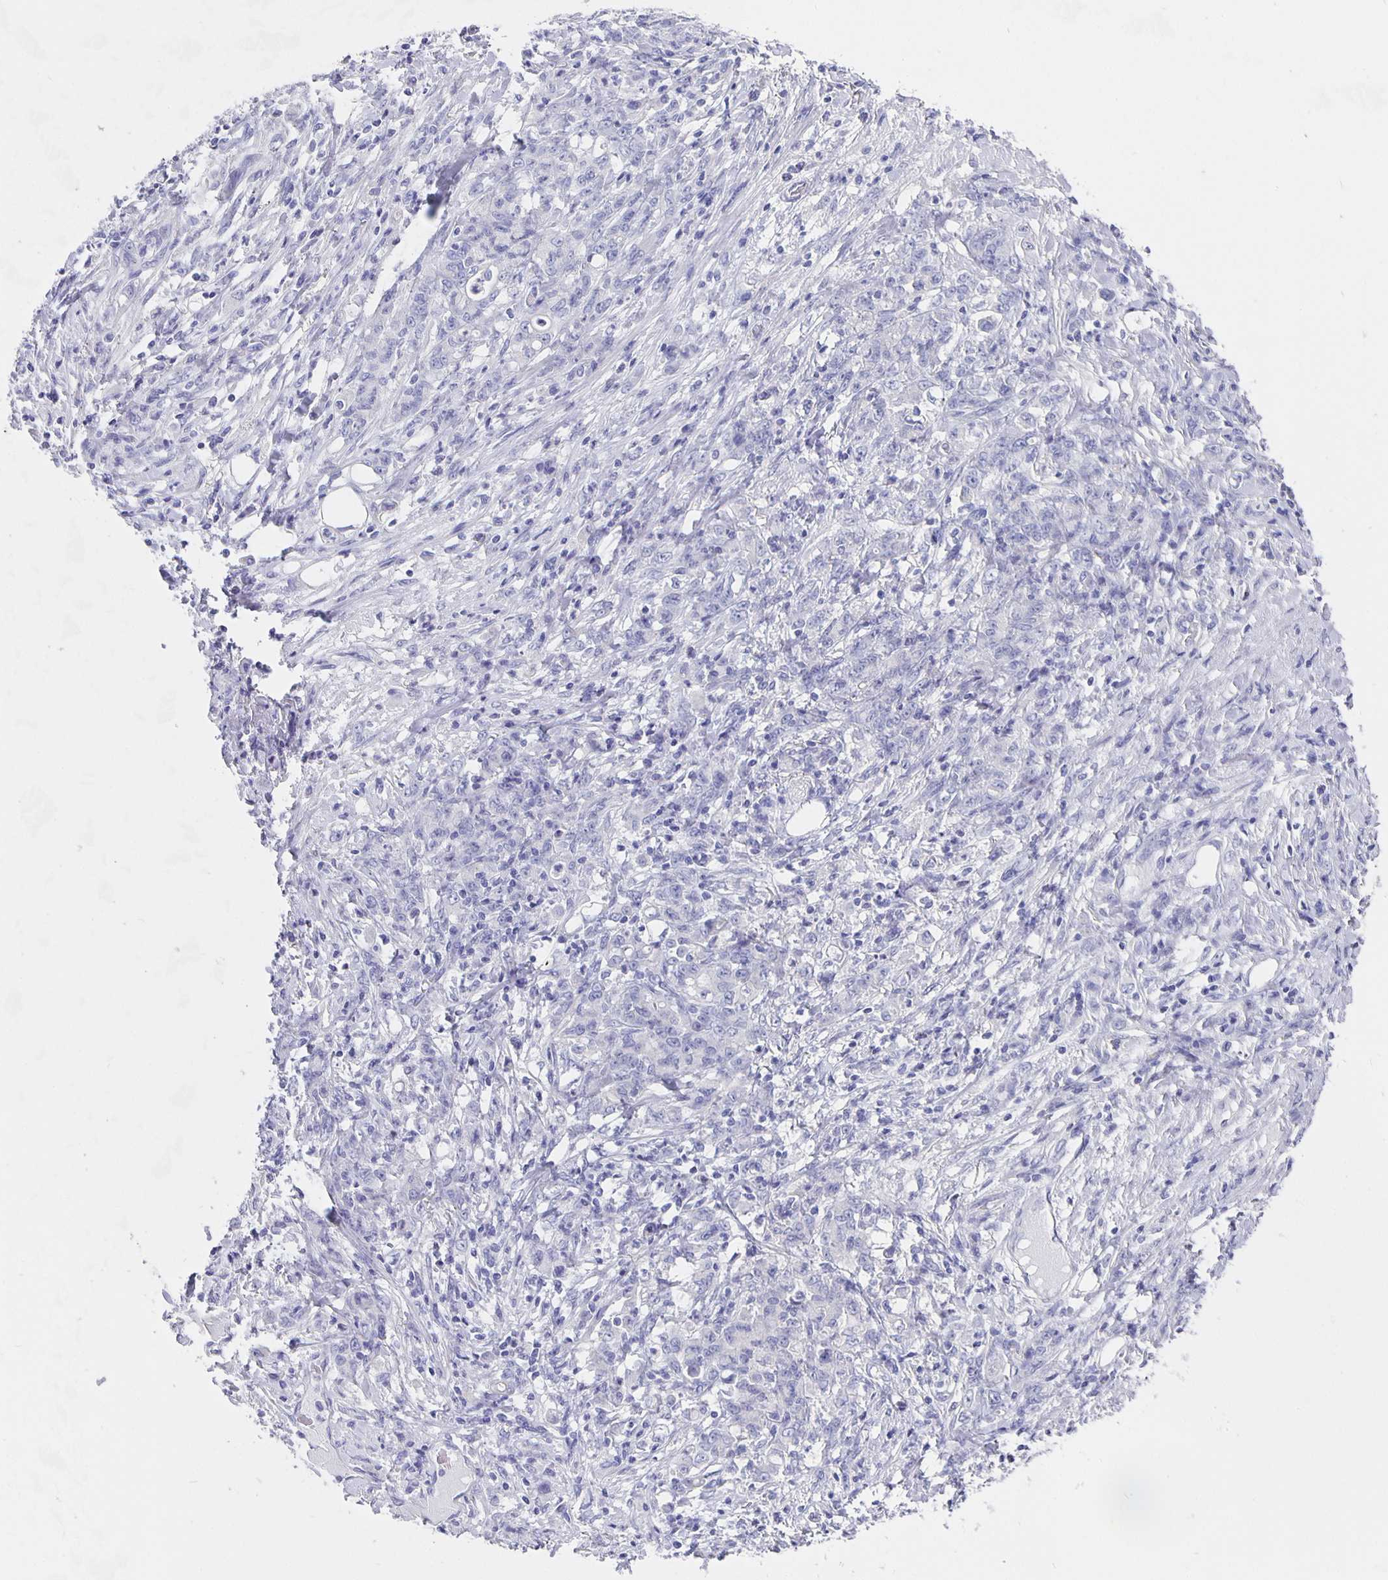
{"staining": {"intensity": "negative", "quantity": "none", "location": "none"}, "tissue": "stomach cancer", "cell_type": "Tumor cells", "image_type": "cancer", "snomed": [{"axis": "morphology", "description": "Adenocarcinoma, NOS"}, {"axis": "topography", "description": "Stomach"}], "caption": "The immunohistochemistry photomicrograph has no significant staining in tumor cells of adenocarcinoma (stomach) tissue.", "gene": "CFAP74", "patient": {"sex": "female", "age": 79}}